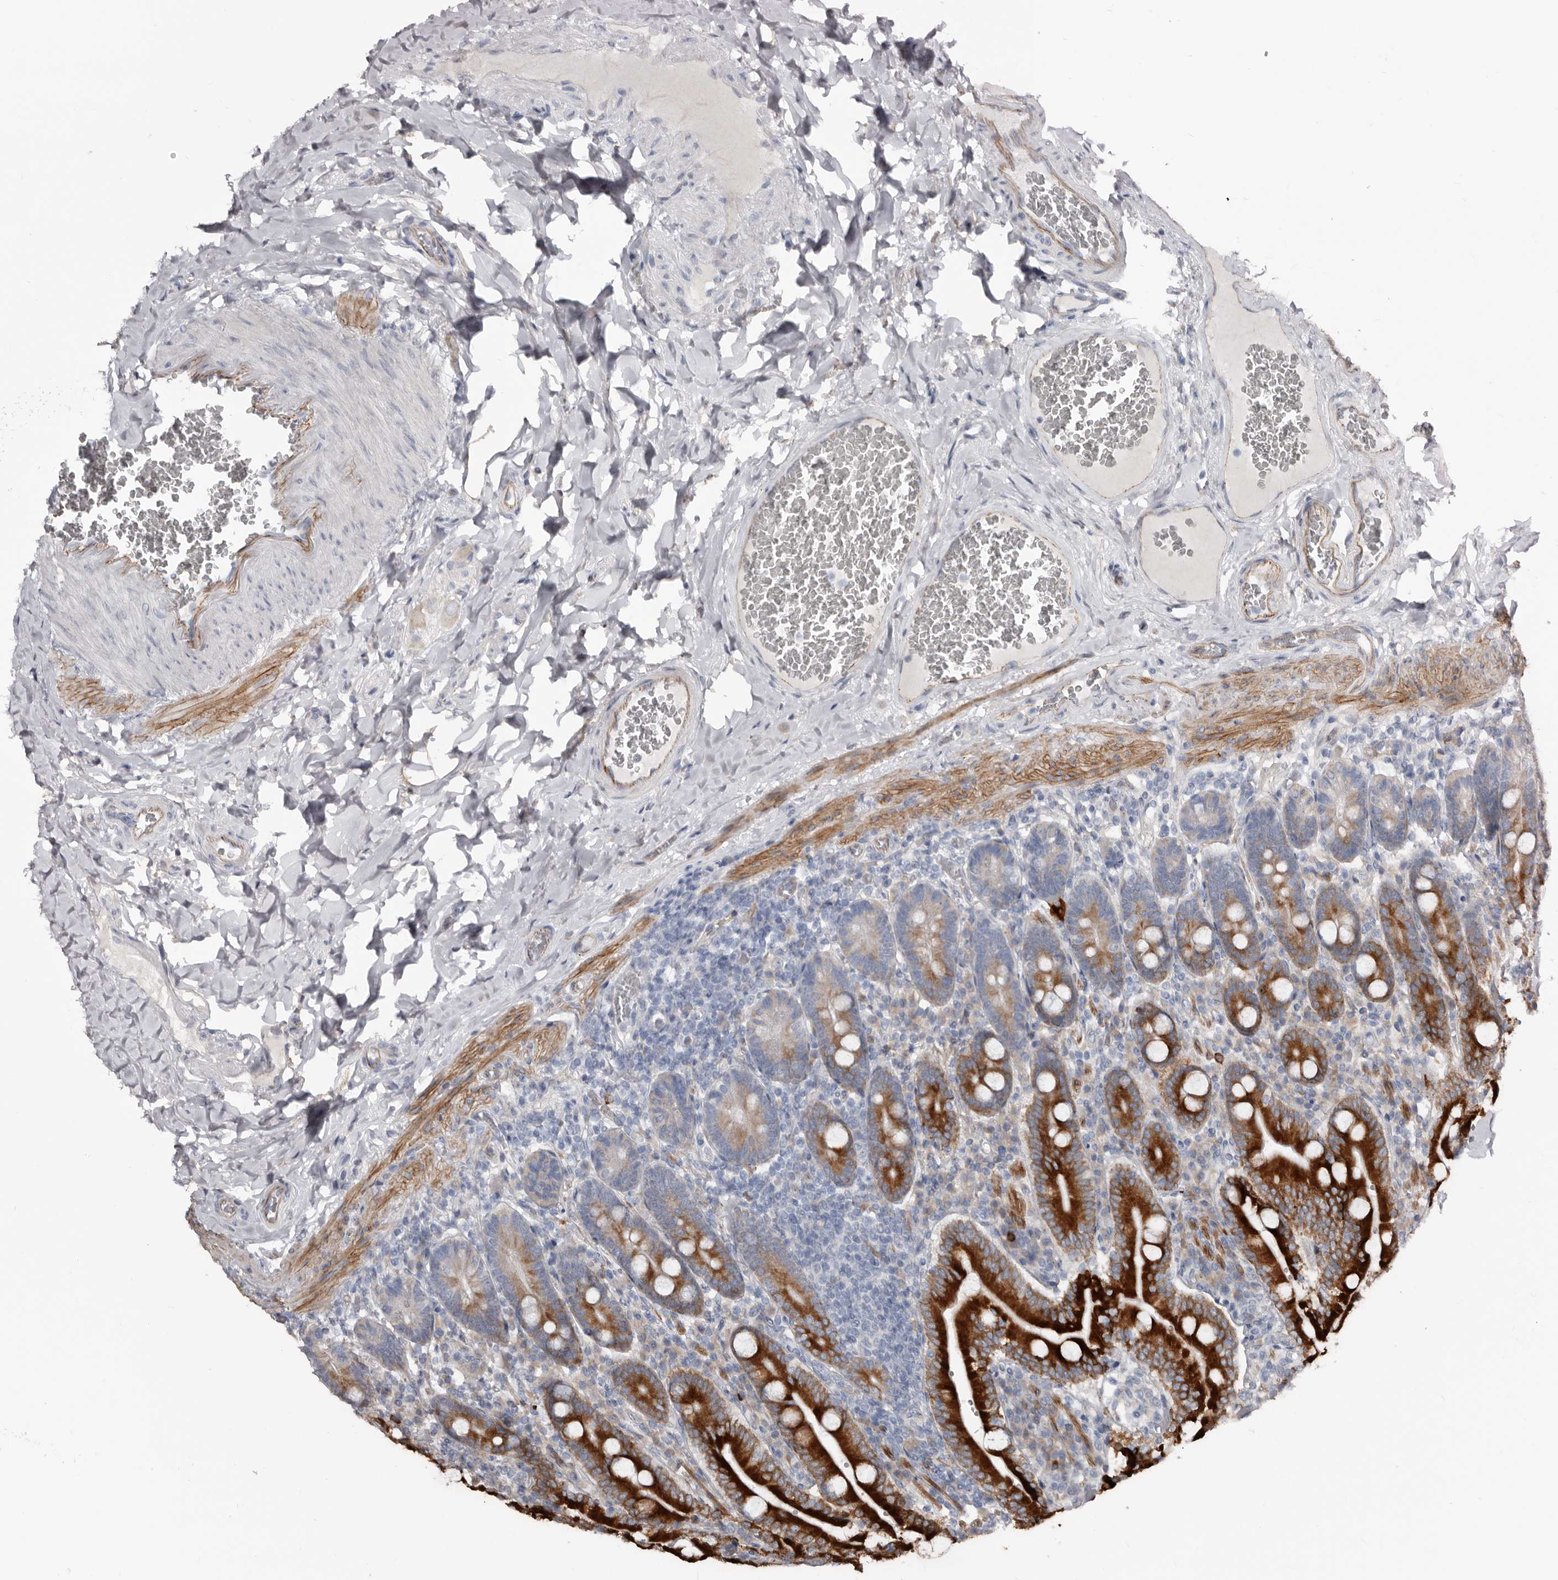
{"staining": {"intensity": "strong", "quantity": ">75%", "location": "cytoplasmic/membranous"}, "tissue": "duodenum", "cell_type": "Glandular cells", "image_type": "normal", "snomed": [{"axis": "morphology", "description": "Normal tissue, NOS"}, {"axis": "topography", "description": "Duodenum"}], "caption": "An image of duodenum stained for a protein shows strong cytoplasmic/membranous brown staining in glandular cells. The protein is stained brown, and the nuclei are stained in blue (DAB (3,3'-diaminobenzidine) IHC with brightfield microscopy, high magnification).", "gene": "ZNF114", "patient": {"sex": "female", "age": 62}}